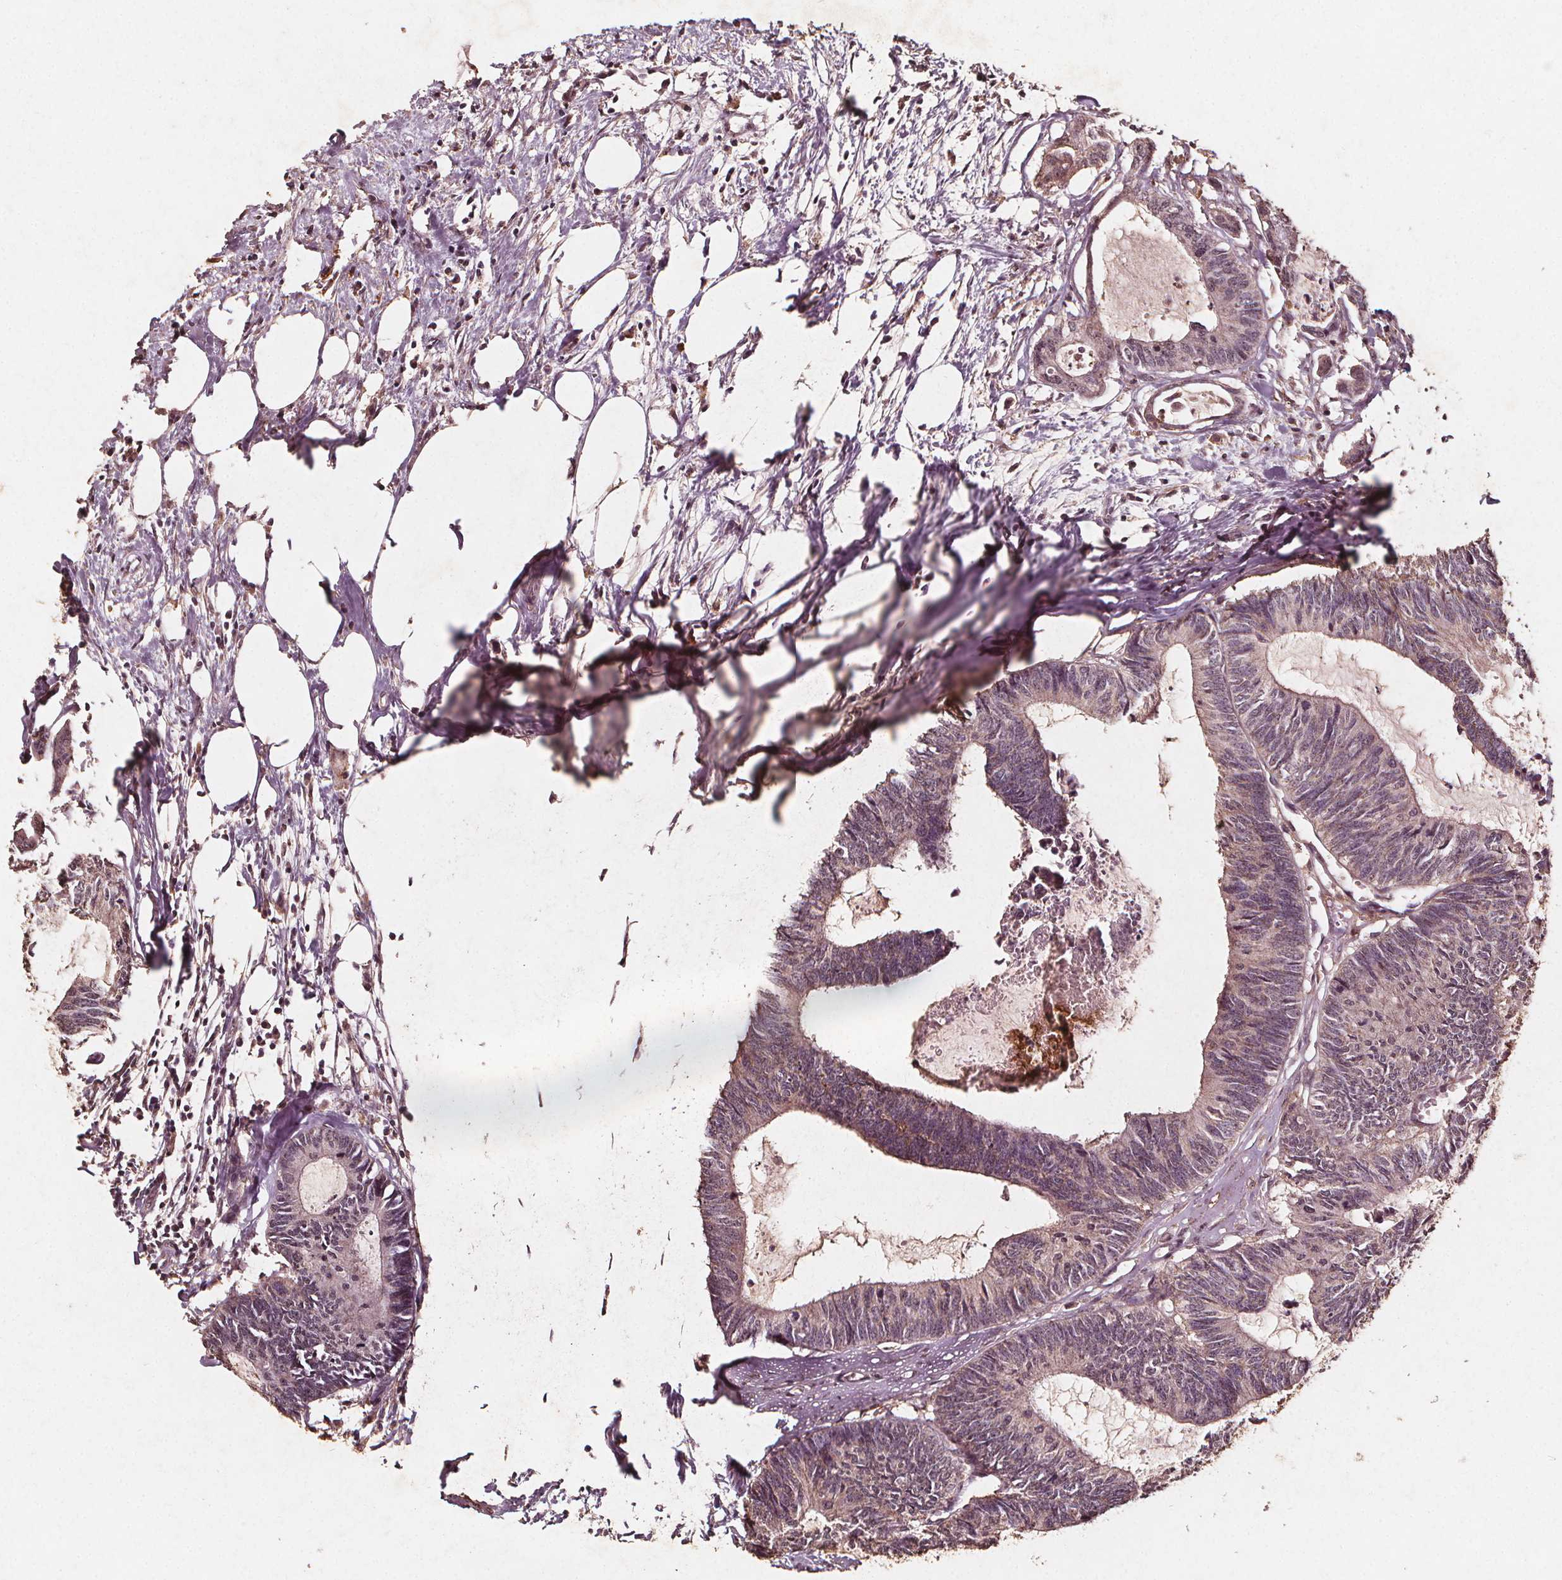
{"staining": {"intensity": "weak", "quantity": "25%-75%", "location": "cytoplasmic/membranous"}, "tissue": "colorectal cancer", "cell_type": "Tumor cells", "image_type": "cancer", "snomed": [{"axis": "morphology", "description": "Adenocarcinoma, NOS"}, {"axis": "topography", "description": "Colon"}, {"axis": "topography", "description": "Rectum"}], "caption": "The photomicrograph exhibits immunohistochemical staining of adenocarcinoma (colorectal). There is weak cytoplasmic/membranous positivity is identified in about 25%-75% of tumor cells.", "gene": "ABCA1", "patient": {"sex": "male", "age": 57}}